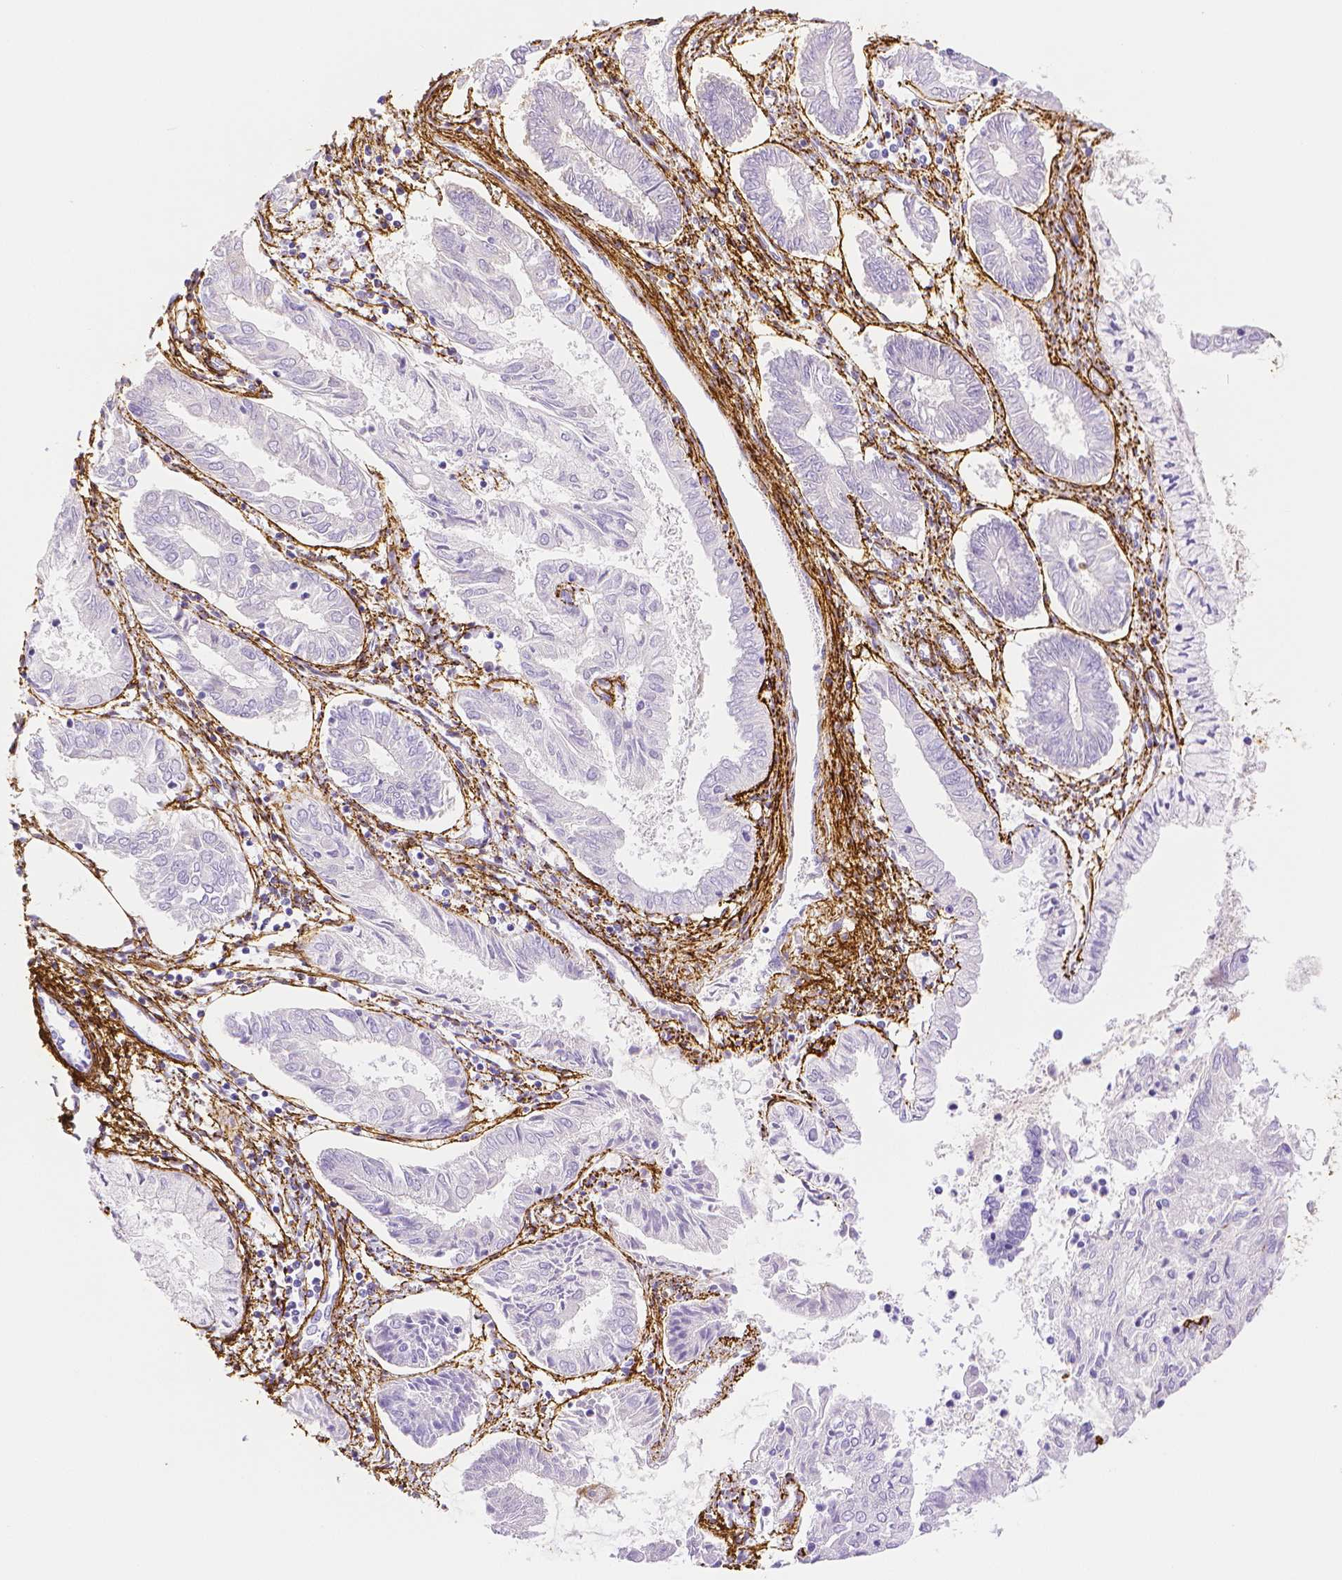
{"staining": {"intensity": "negative", "quantity": "none", "location": "none"}, "tissue": "endometrial cancer", "cell_type": "Tumor cells", "image_type": "cancer", "snomed": [{"axis": "morphology", "description": "Adenocarcinoma, NOS"}, {"axis": "topography", "description": "Endometrium"}], "caption": "This is an immunohistochemistry (IHC) image of human endometrial cancer. There is no expression in tumor cells.", "gene": "FBN1", "patient": {"sex": "female", "age": 68}}